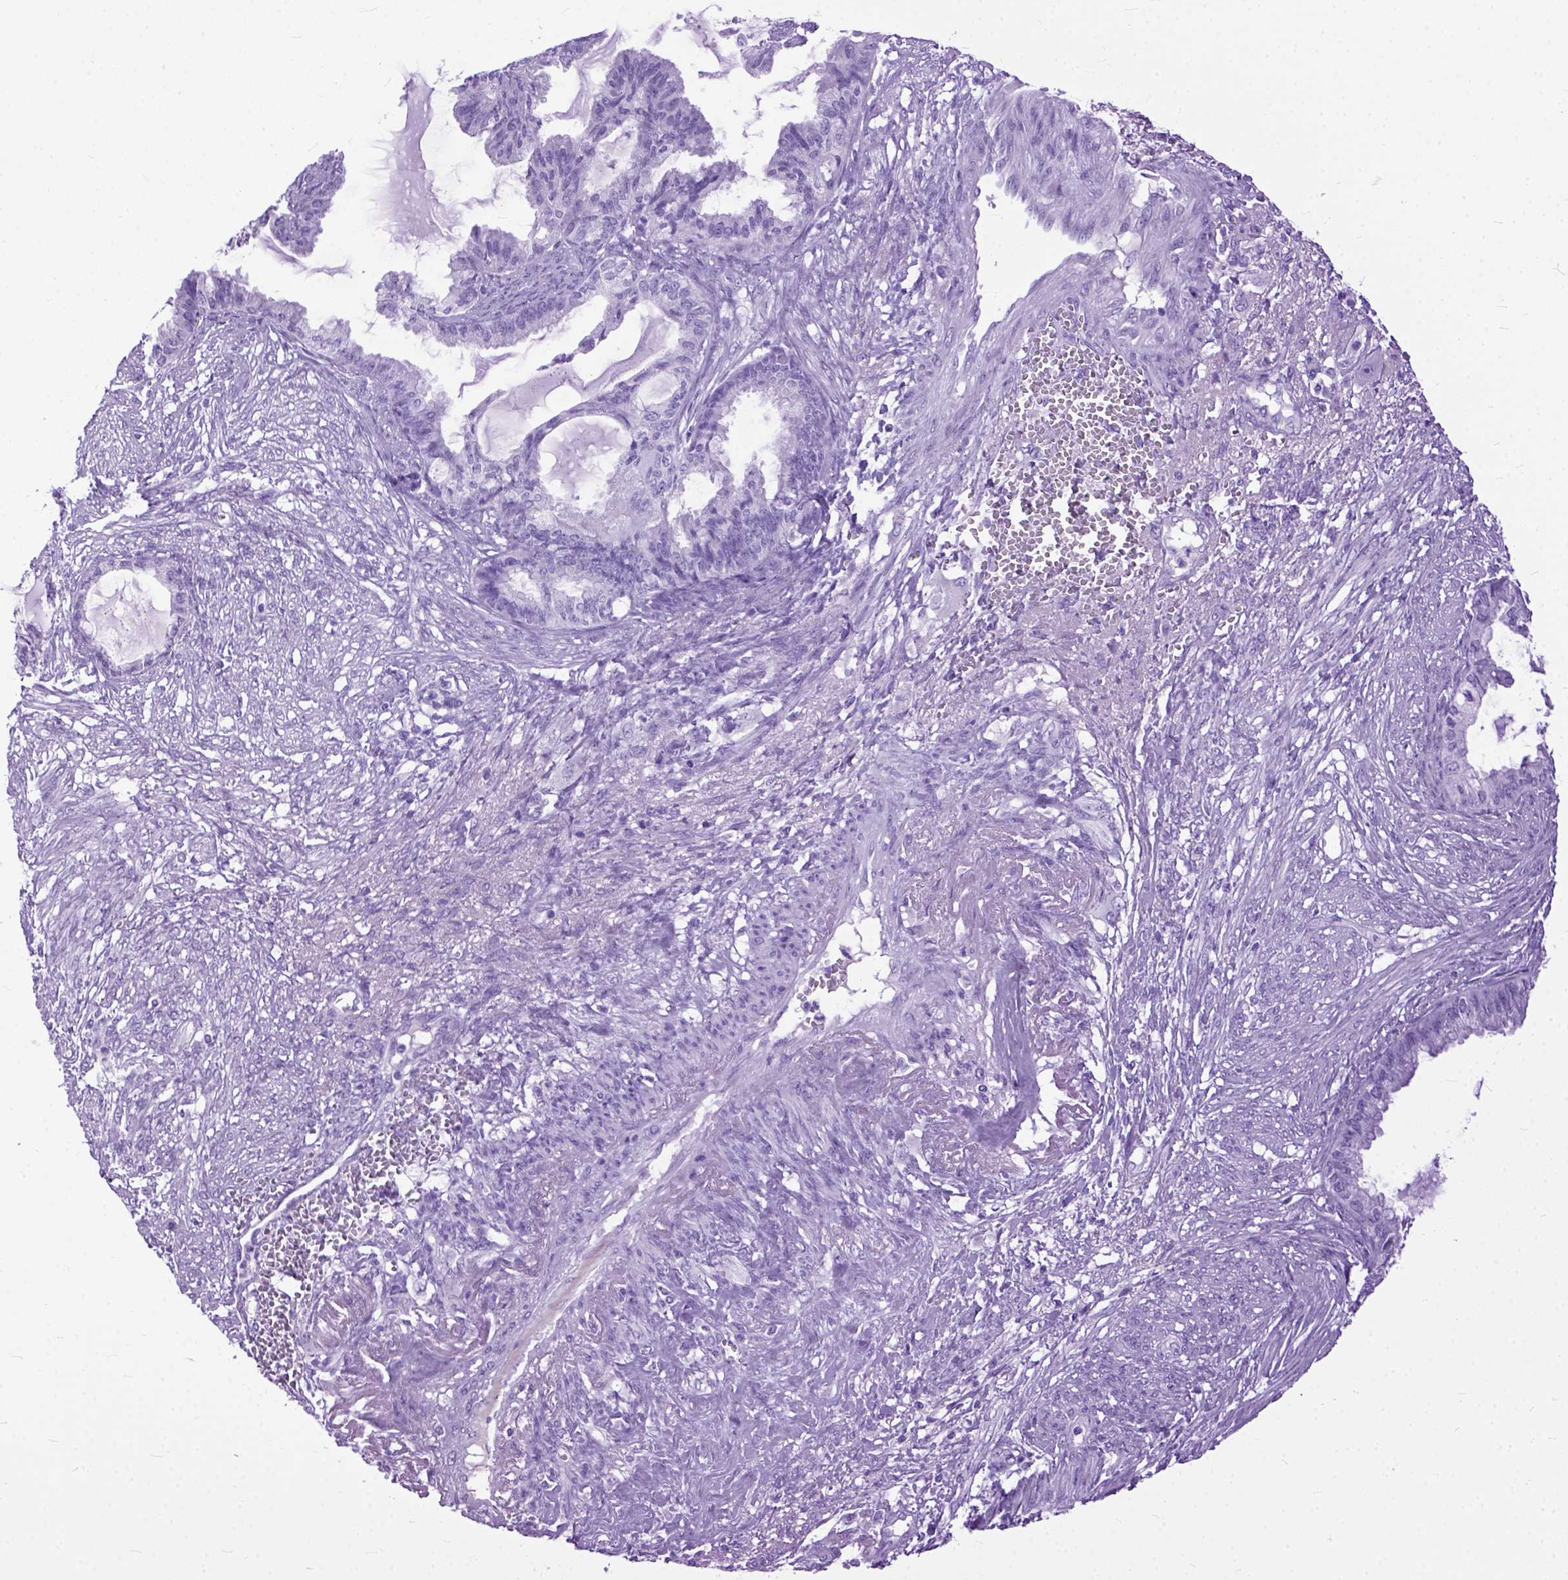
{"staining": {"intensity": "negative", "quantity": "none", "location": "none"}, "tissue": "endometrial cancer", "cell_type": "Tumor cells", "image_type": "cancer", "snomed": [{"axis": "morphology", "description": "Adenocarcinoma, NOS"}, {"axis": "topography", "description": "Endometrium"}], "caption": "Tumor cells are negative for protein expression in human adenocarcinoma (endometrial). Nuclei are stained in blue.", "gene": "GNGT1", "patient": {"sex": "female", "age": 86}}